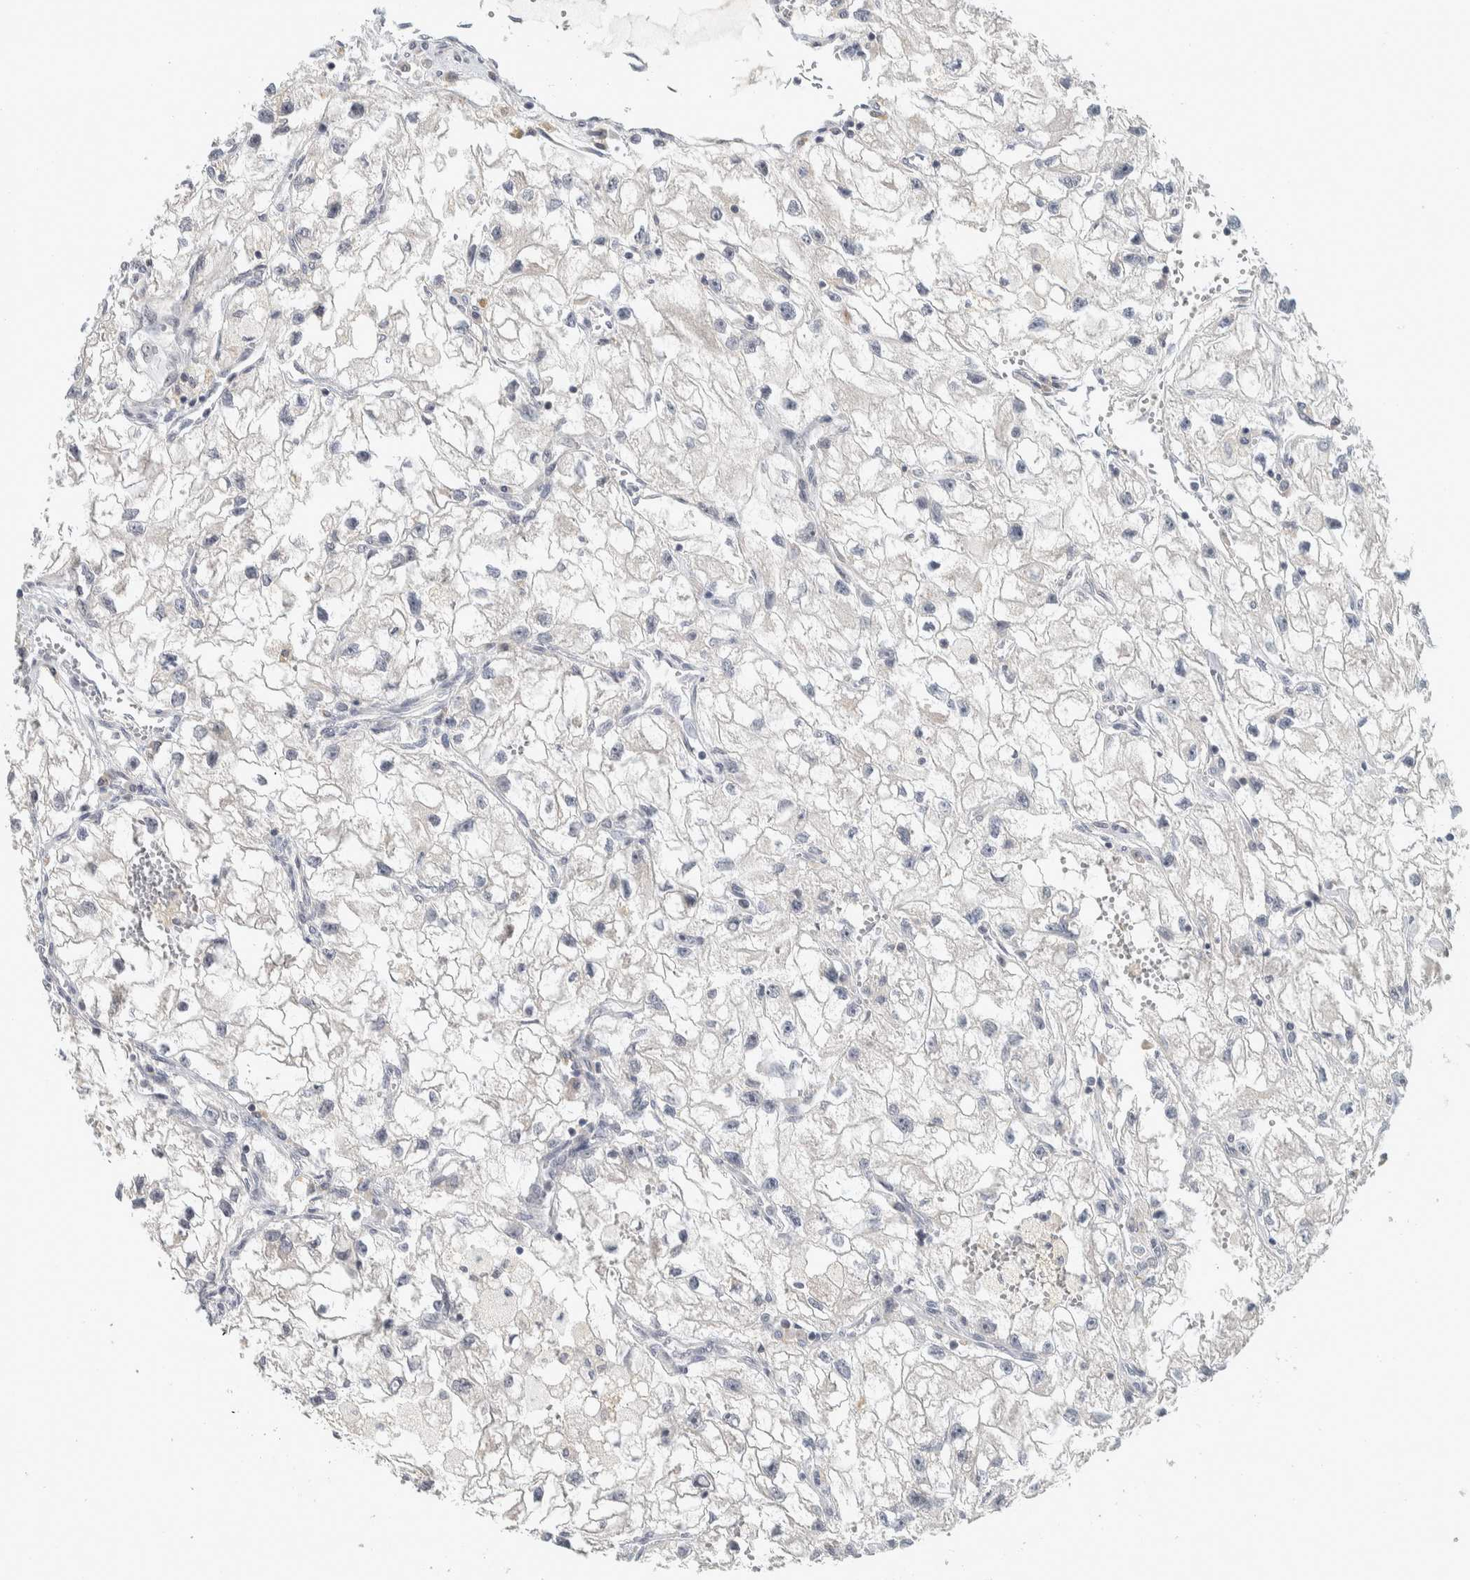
{"staining": {"intensity": "negative", "quantity": "none", "location": "none"}, "tissue": "renal cancer", "cell_type": "Tumor cells", "image_type": "cancer", "snomed": [{"axis": "morphology", "description": "Adenocarcinoma, NOS"}, {"axis": "topography", "description": "Kidney"}], "caption": "The histopathology image demonstrates no staining of tumor cells in renal cancer (adenocarcinoma).", "gene": "AFP", "patient": {"sex": "female", "age": 70}}